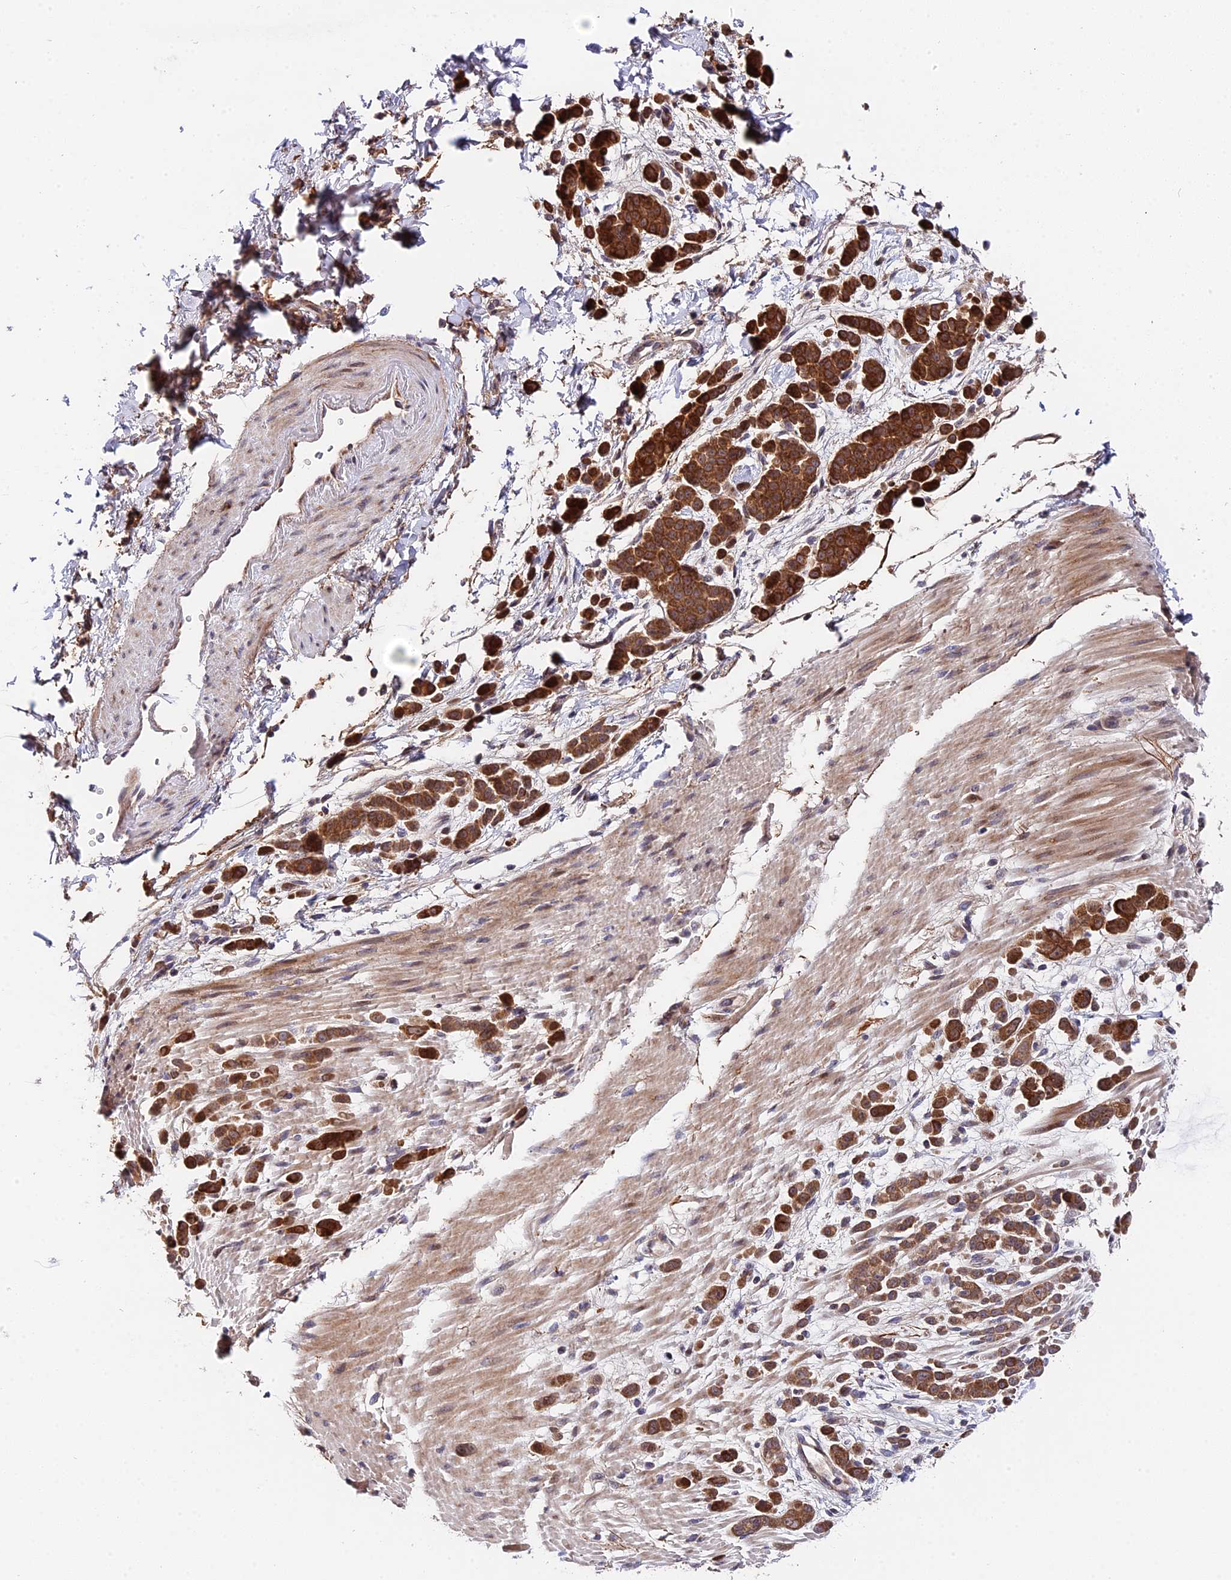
{"staining": {"intensity": "strong", "quantity": ">75%", "location": "cytoplasmic/membranous"}, "tissue": "pancreatic cancer", "cell_type": "Tumor cells", "image_type": "cancer", "snomed": [{"axis": "morphology", "description": "Normal tissue, NOS"}, {"axis": "morphology", "description": "Adenocarcinoma, NOS"}, {"axis": "topography", "description": "Pancreas"}], "caption": "Human pancreatic cancer stained with a protein marker displays strong staining in tumor cells.", "gene": "TRMT1", "patient": {"sex": "female", "age": 64}}